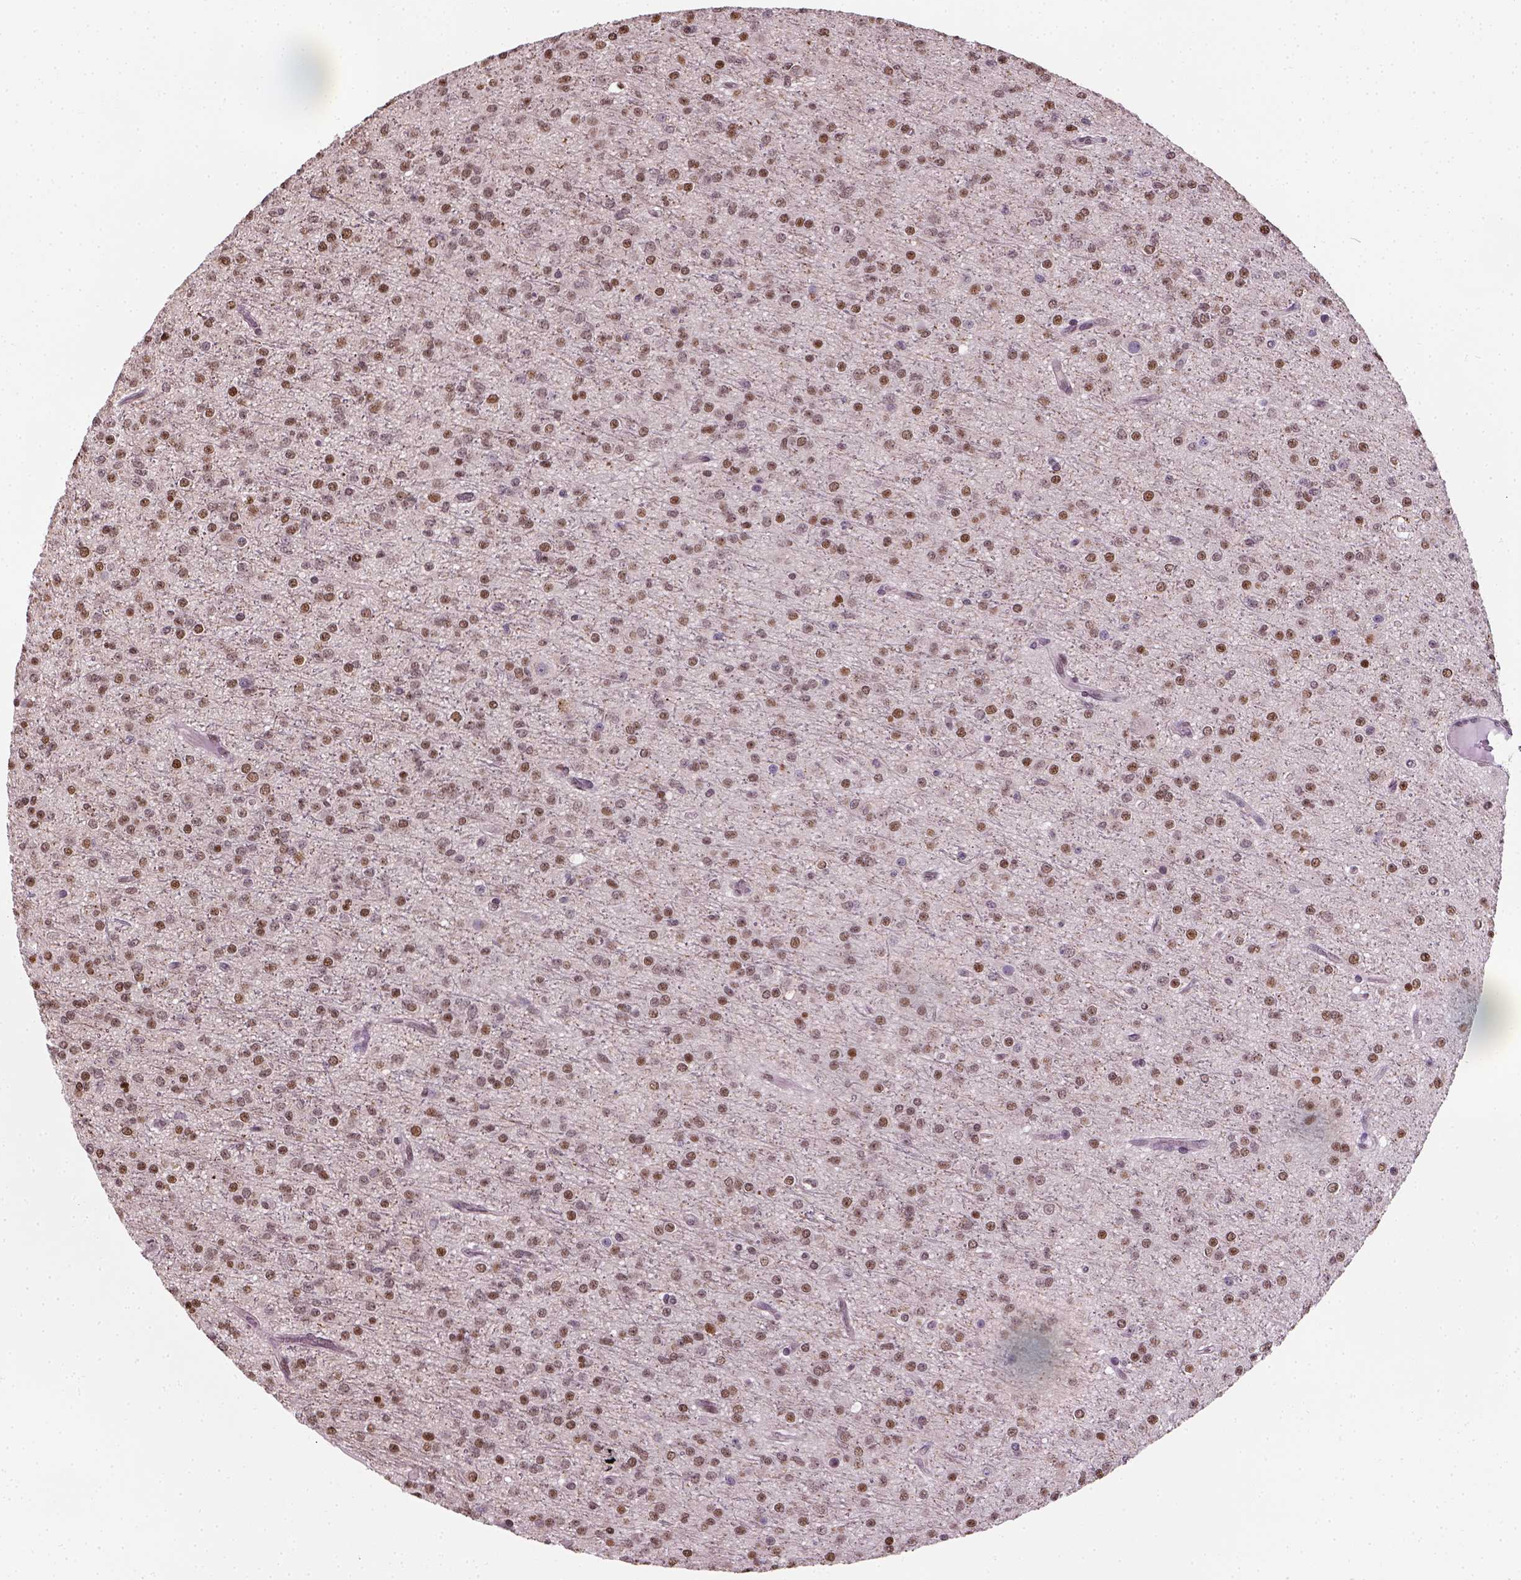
{"staining": {"intensity": "moderate", "quantity": ">75%", "location": "nuclear"}, "tissue": "glioma", "cell_type": "Tumor cells", "image_type": "cancer", "snomed": [{"axis": "morphology", "description": "Glioma, malignant, Low grade"}, {"axis": "topography", "description": "Brain"}], "caption": "Moderate nuclear protein positivity is identified in about >75% of tumor cells in glioma. Nuclei are stained in blue.", "gene": "C1orf112", "patient": {"sex": "male", "age": 27}}